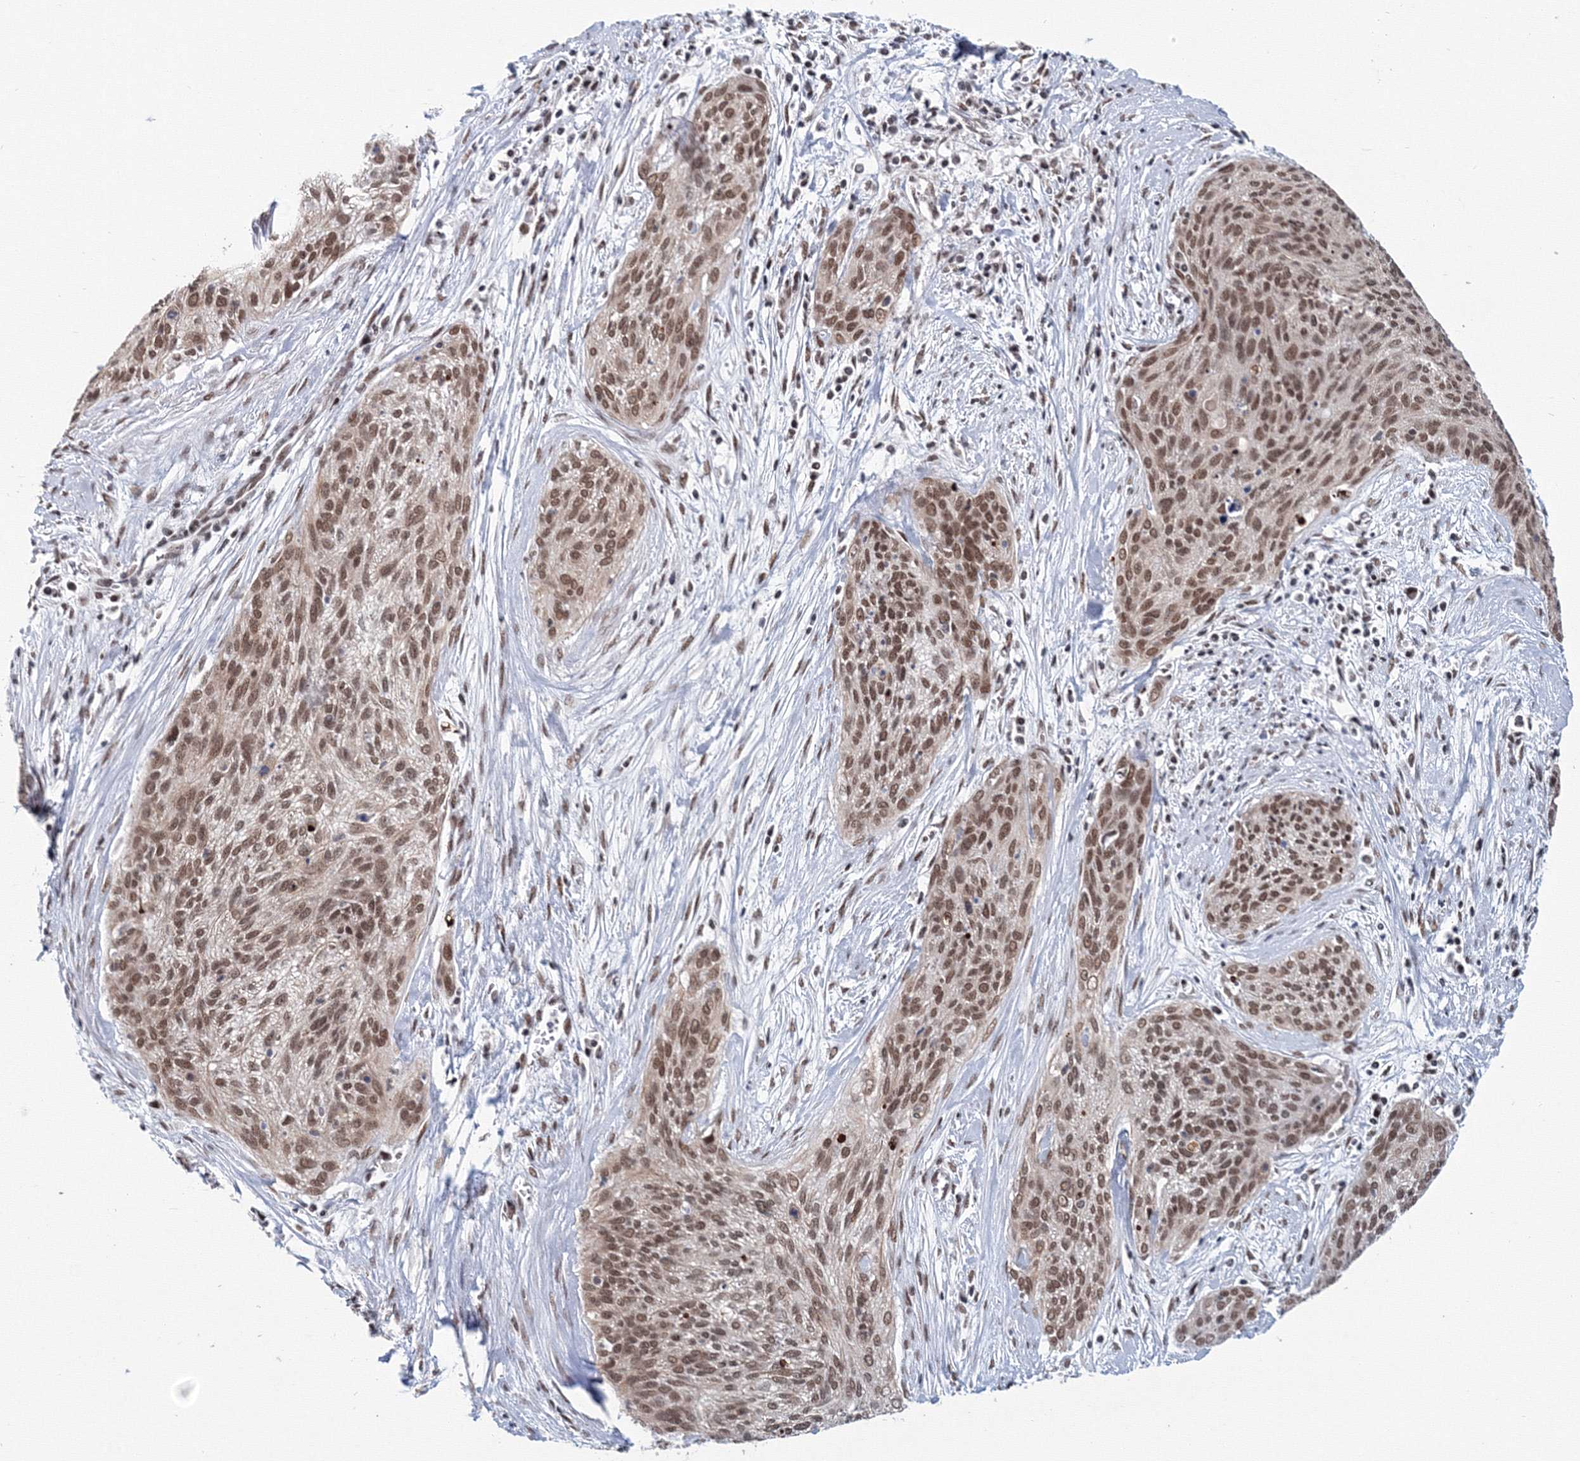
{"staining": {"intensity": "moderate", "quantity": ">75%", "location": "nuclear"}, "tissue": "cervical cancer", "cell_type": "Tumor cells", "image_type": "cancer", "snomed": [{"axis": "morphology", "description": "Squamous cell carcinoma, NOS"}, {"axis": "topography", "description": "Cervix"}], "caption": "Cervical cancer stained with immunohistochemistry displays moderate nuclear staining in approximately >75% of tumor cells. Using DAB (brown) and hematoxylin (blue) stains, captured at high magnification using brightfield microscopy.", "gene": "SF3B6", "patient": {"sex": "female", "age": 55}}